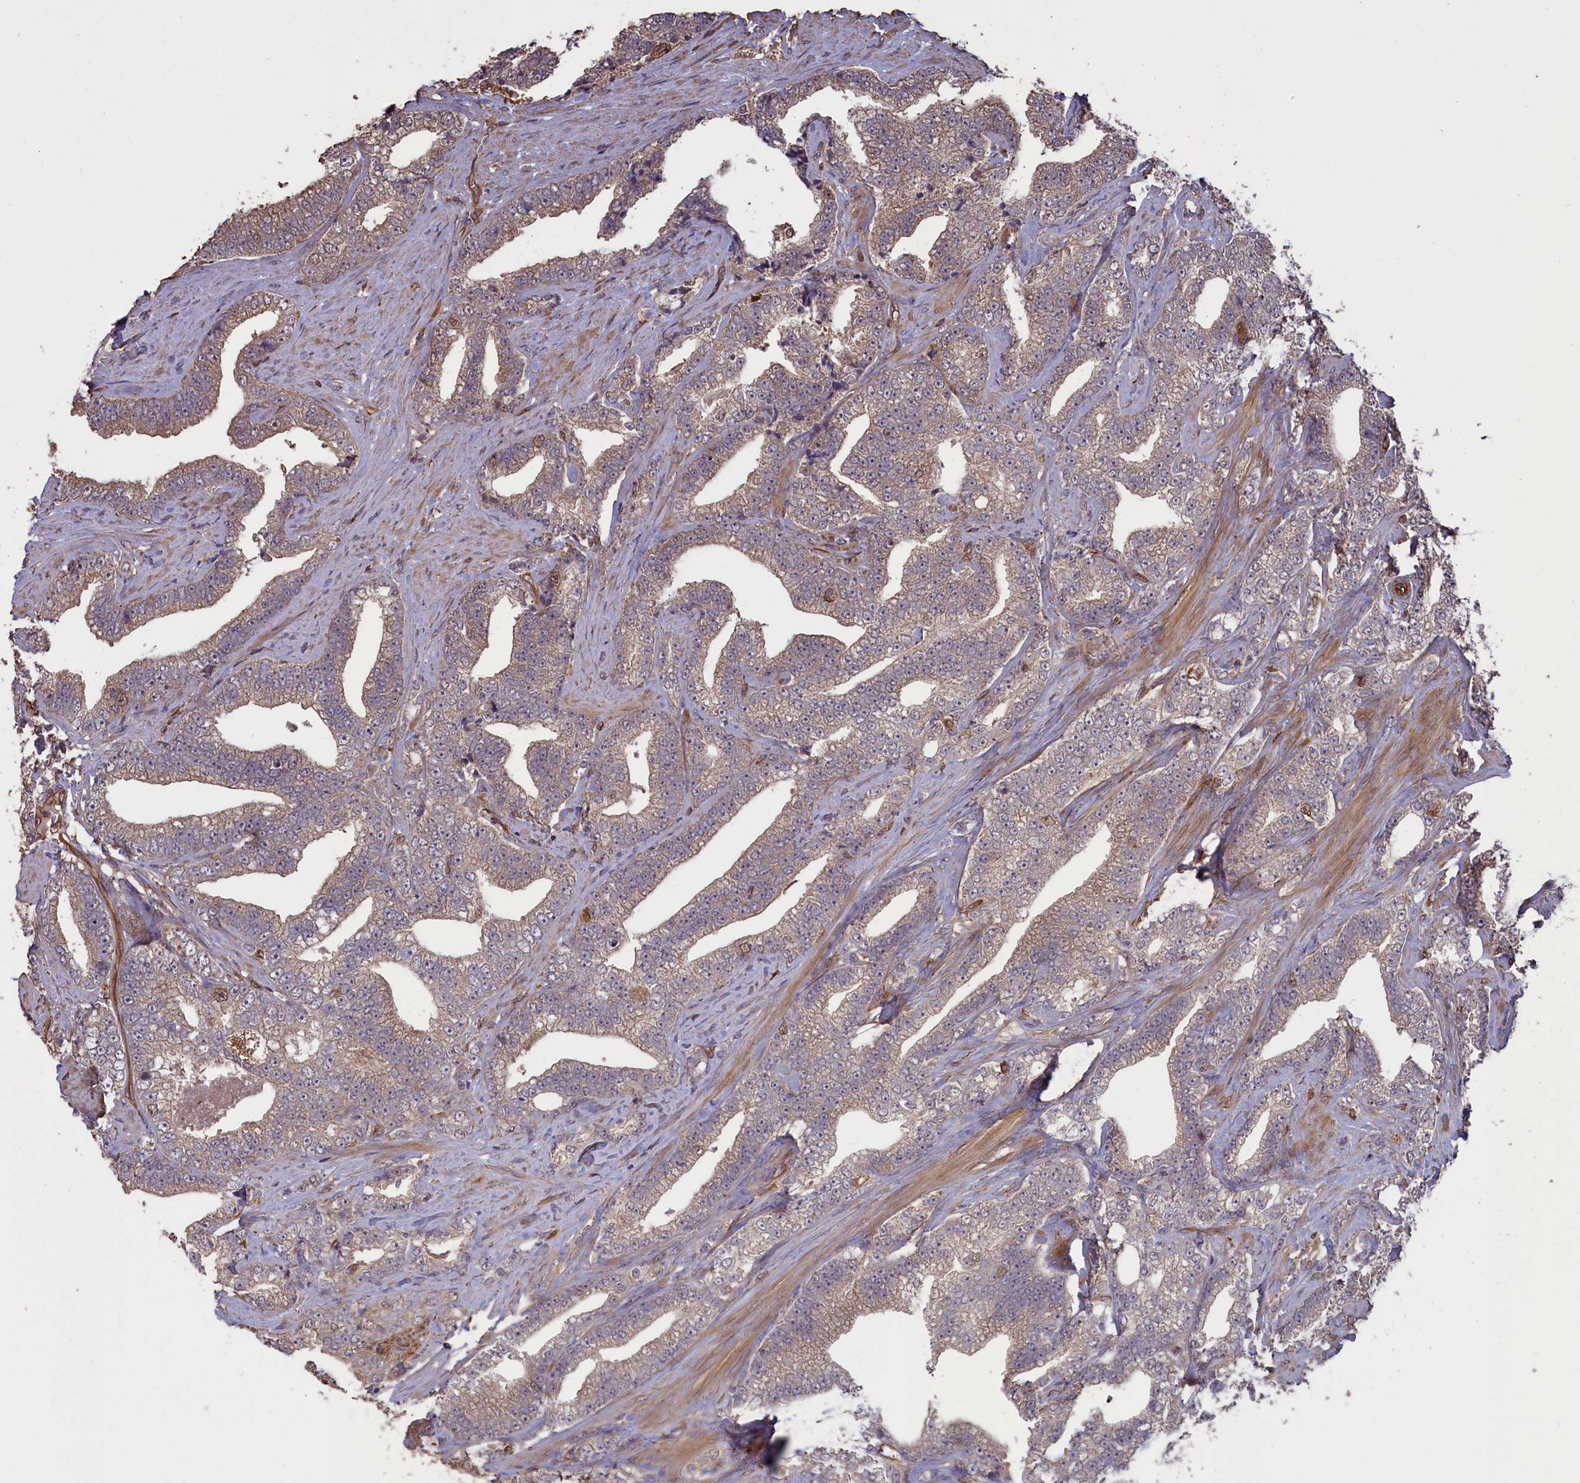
{"staining": {"intensity": "weak", "quantity": "25%-75%", "location": "cytoplasmic/membranous"}, "tissue": "prostate cancer", "cell_type": "Tumor cells", "image_type": "cancer", "snomed": [{"axis": "morphology", "description": "Adenocarcinoma, High grade"}, {"axis": "topography", "description": "Prostate and seminal vesicle, NOS"}], "caption": "Tumor cells display low levels of weak cytoplasmic/membranous expression in approximately 25%-75% of cells in prostate cancer (adenocarcinoma (high-grade)).", "gene": "DAPK3", "patient": {"sex": "male", "age": 67}}